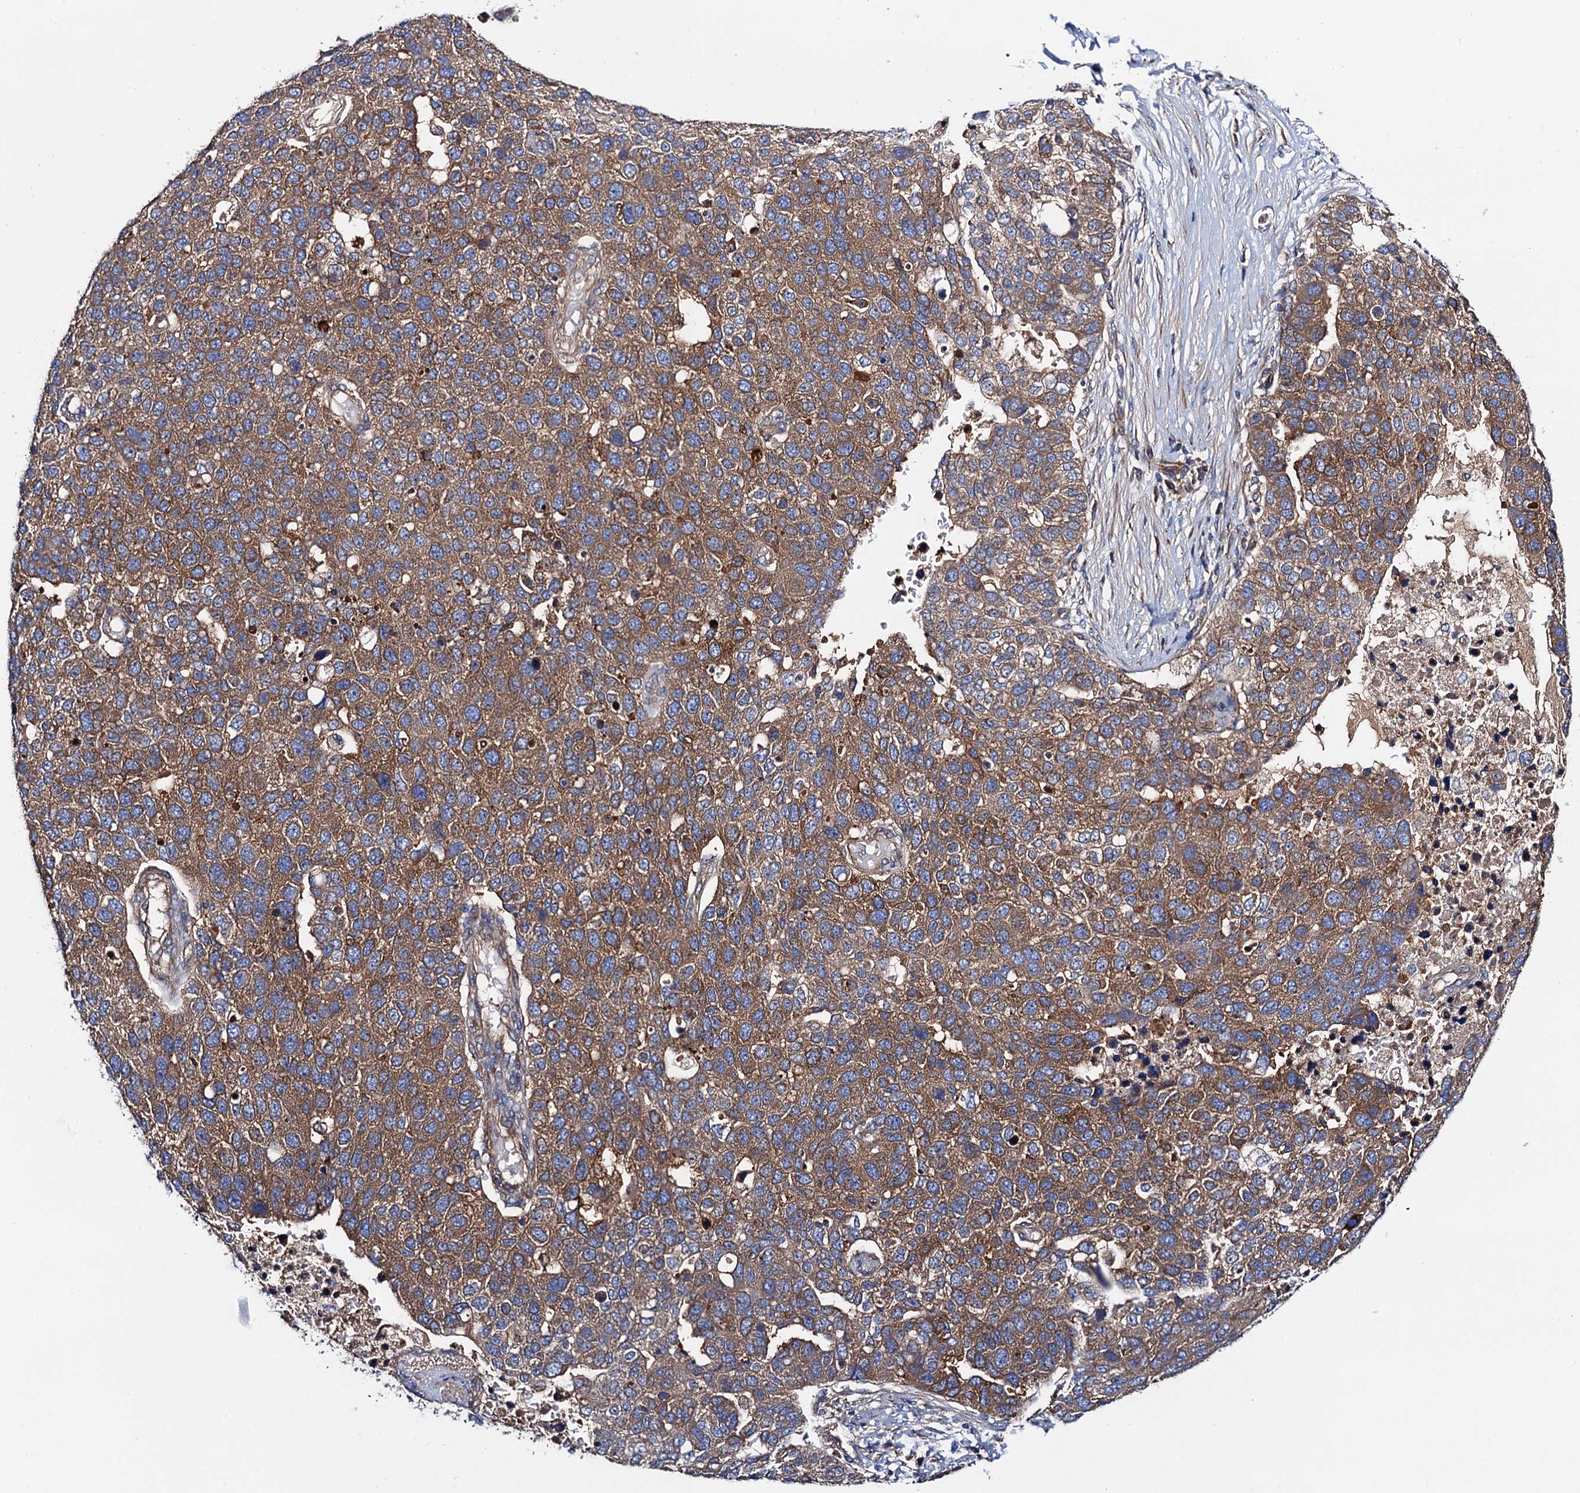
{"staining": {"intensity": "moderate", "quantity": ">75%", "location": "cytoplasmic/membranous"}, "tissue": "pancreatic cancer", "cell_type": "Tumor cells", "image_type": "cancer", "snomed": [{"axis": "morphology", "description": "Adenocarcinoma, NOS"}, {"axis": "topography", "description": "Pancreas"}], "caption": "Immunohistochemistry of human pancreatic adenocarcinoma displays medium levels of moderate cytoplasmic/membranous staining in approximately >75% of tumor cells.", "gene": "MRPL48", "patient": {"sex": "female", "age": 61}}